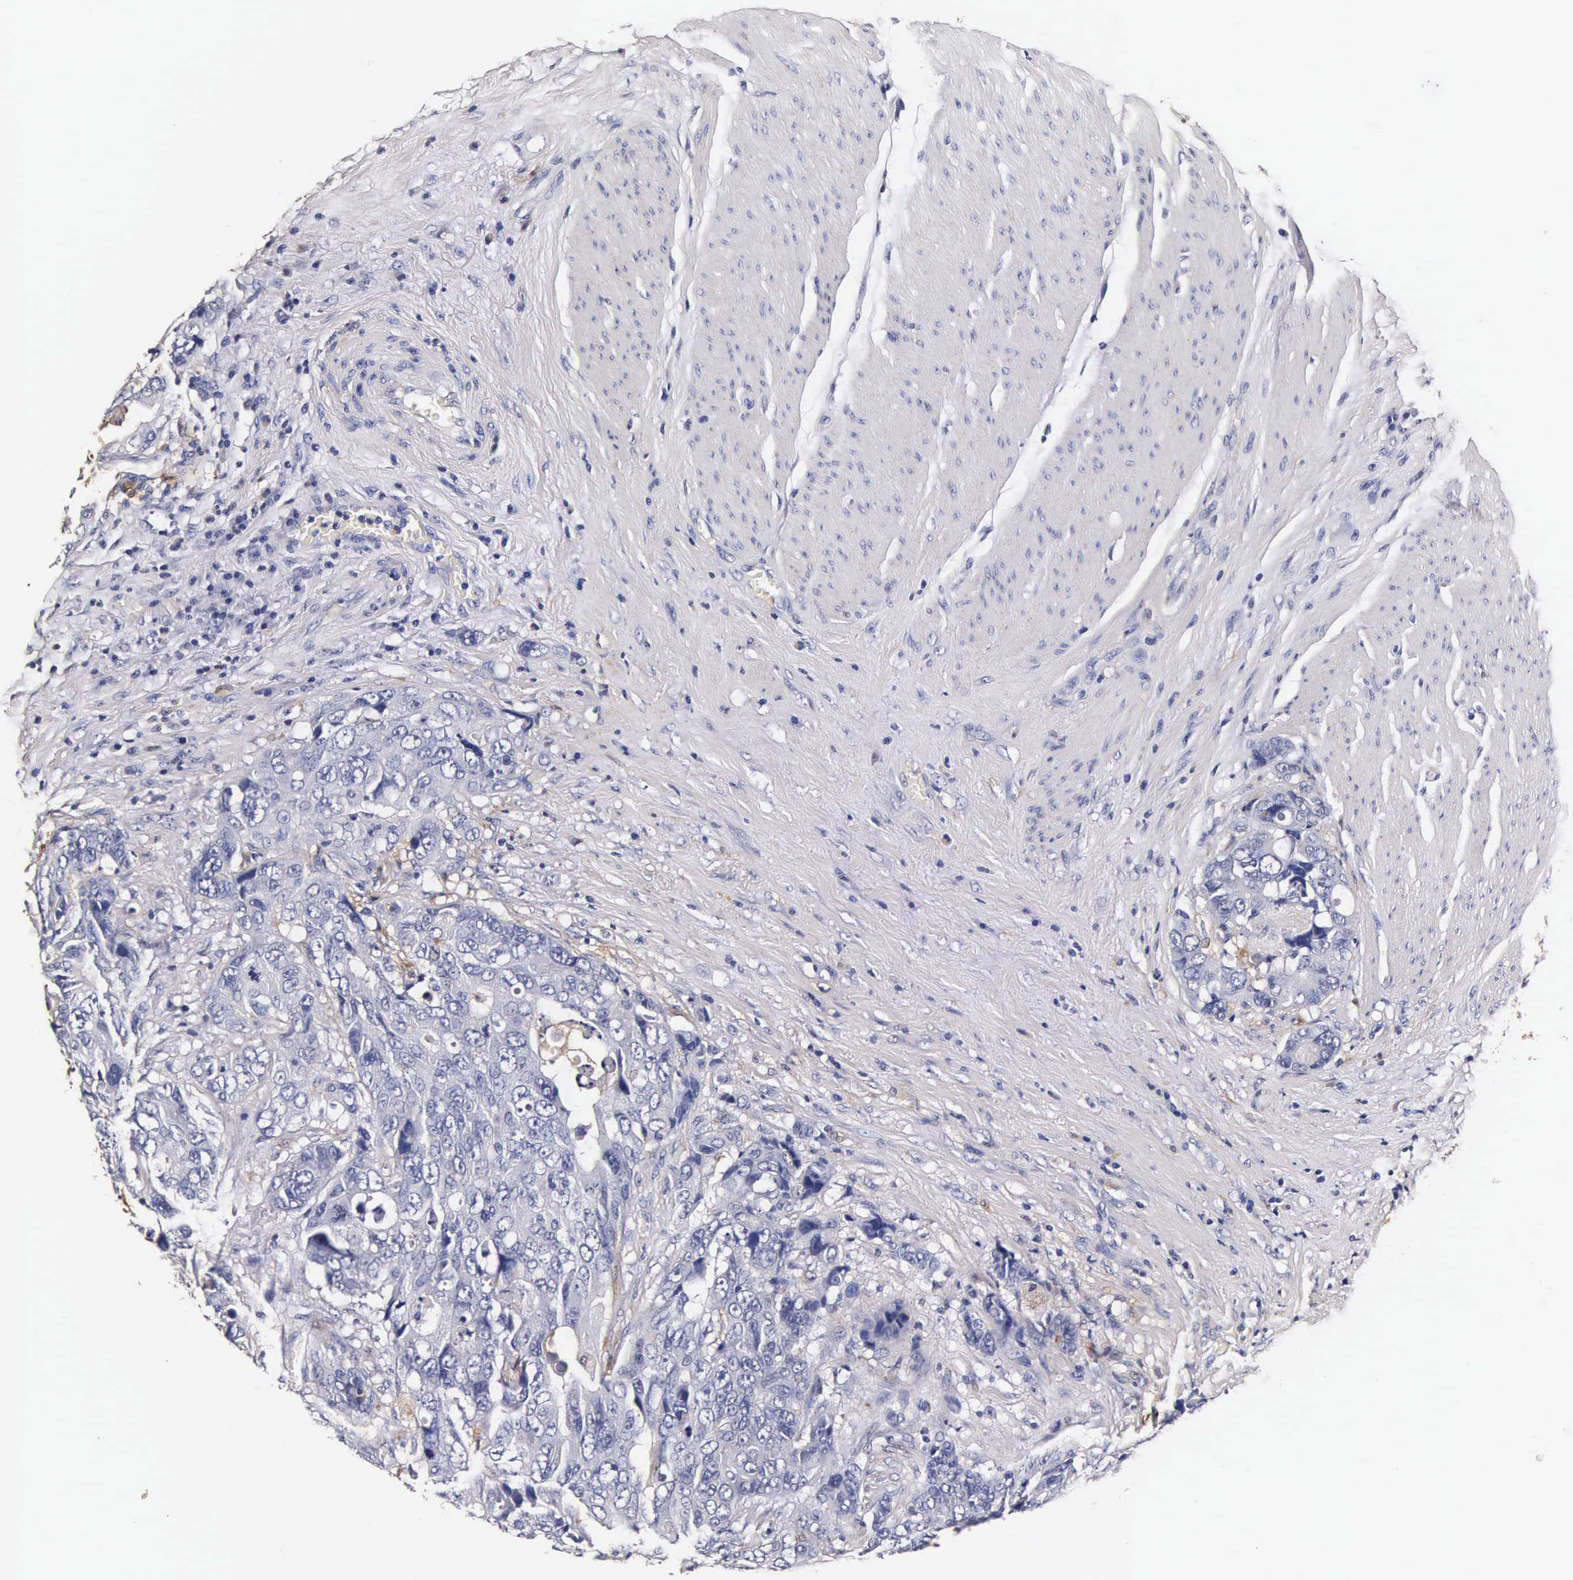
{"staining": {"intensity": "negative", "quantity": "none", "location": "none"}, "tissue": "colorectal cancer", "cell_type": "Tumor cells", "image_type": "cancer", "snomed": [{"axis": "morphology", "description": "Adenocarcinoma, NOS"}, {"axis": "topography", "description": "Rectum"}], "caption": "DAB immunohistochemical staining of human colorectal adenocarcinoma exhibits no significant staining in tumor cells. (Stains: DAB immunohistochemistry (IHC) with hematoxylin counter stain, Microscopy: brightfield microscopy at high magnification).", "gene": "CTSB", "patient": {"sex": "female", "age": 67}}